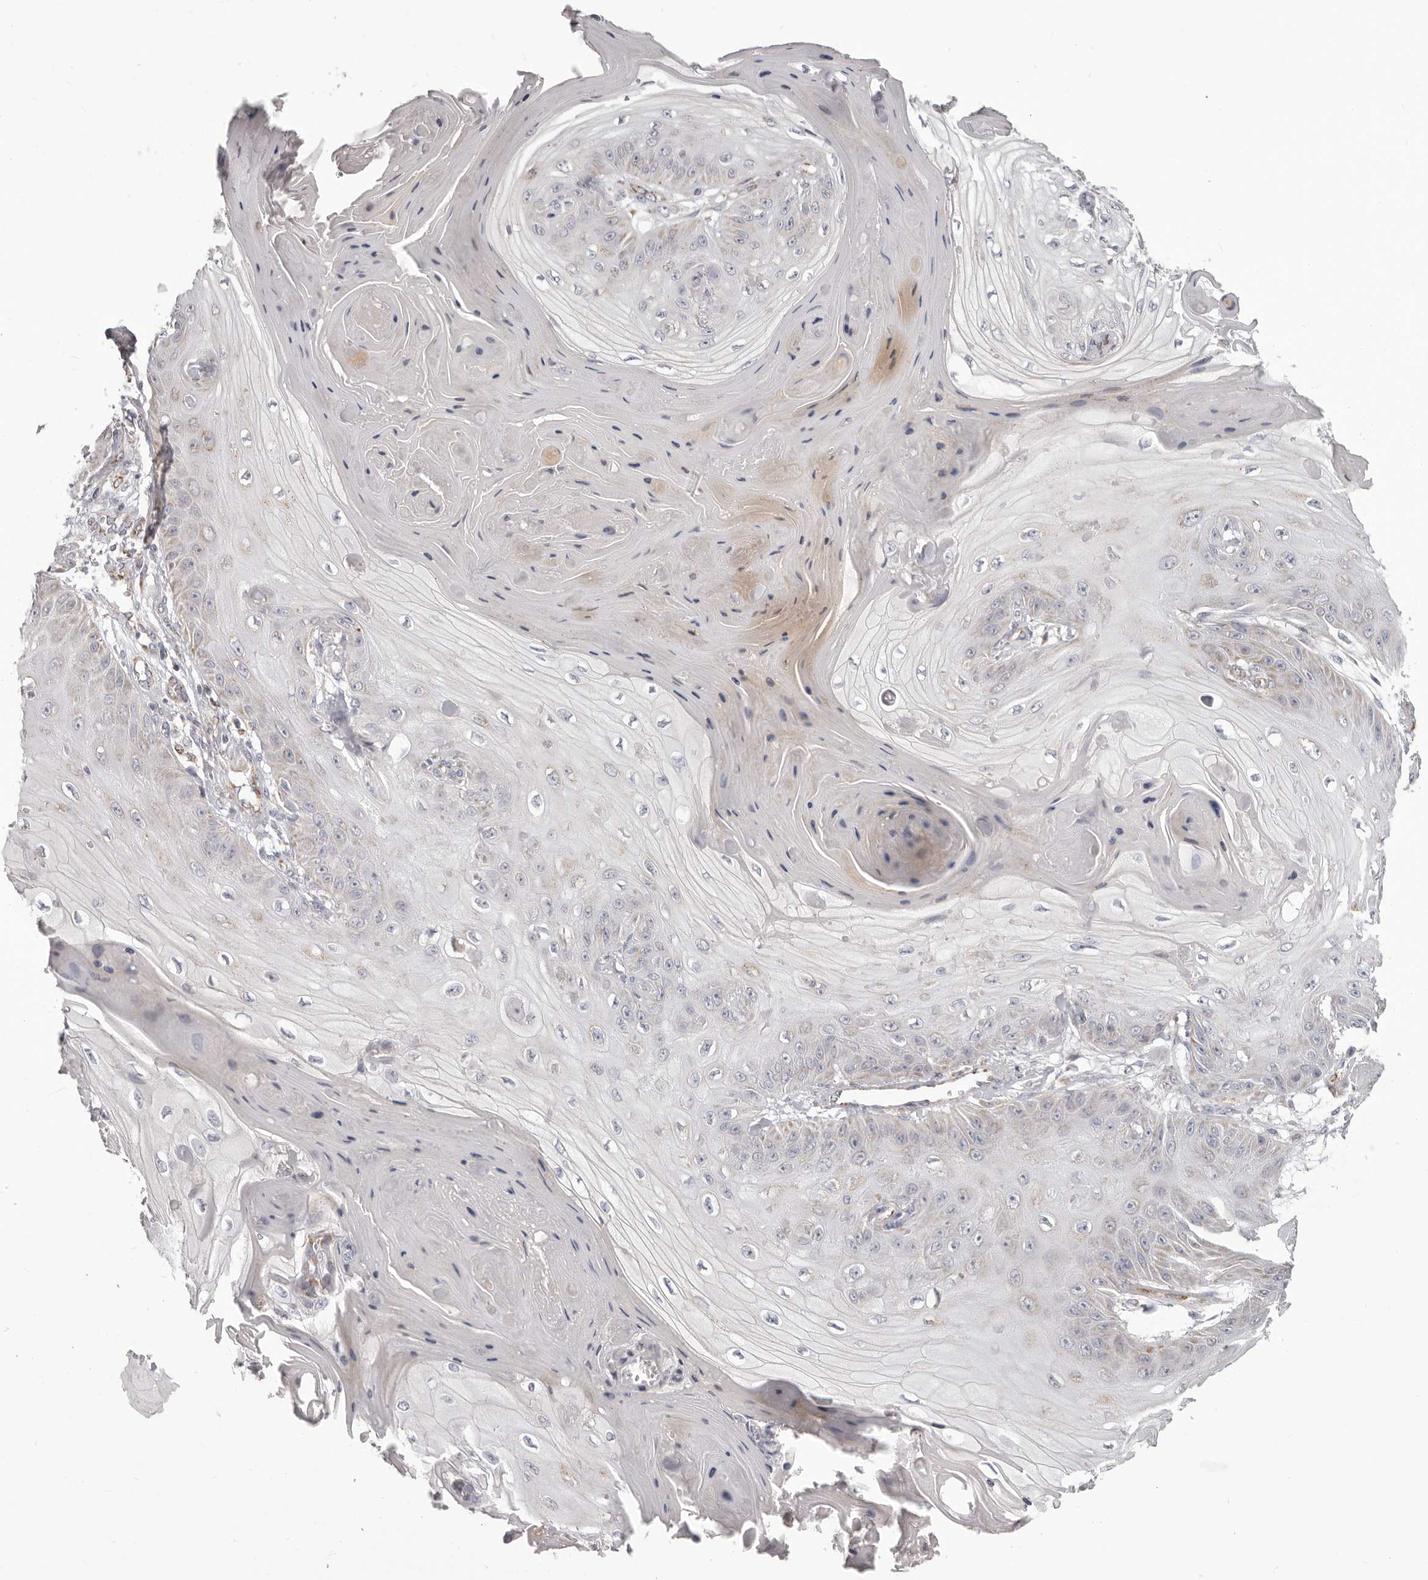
{"staining": {"intensity": "negative", "quantity": "none", "location": "none"}, "tissue": "skin cancer", "cell_type": "Tumor cells", "image_type": "cancer", "snomed": [{"axis": "morphology", "description": "Squamous cell carcinoma, NOS"}, {"axis": "topography", "description": "Skin"}], "caption": "DAB (3,3'-diaminobenzidine) immunohistochemical staining of human skin cancer exhibits no significant staining in tumor cells.", "gene": "PRMT2", "patient": {"sex": "male", "age": 74}}